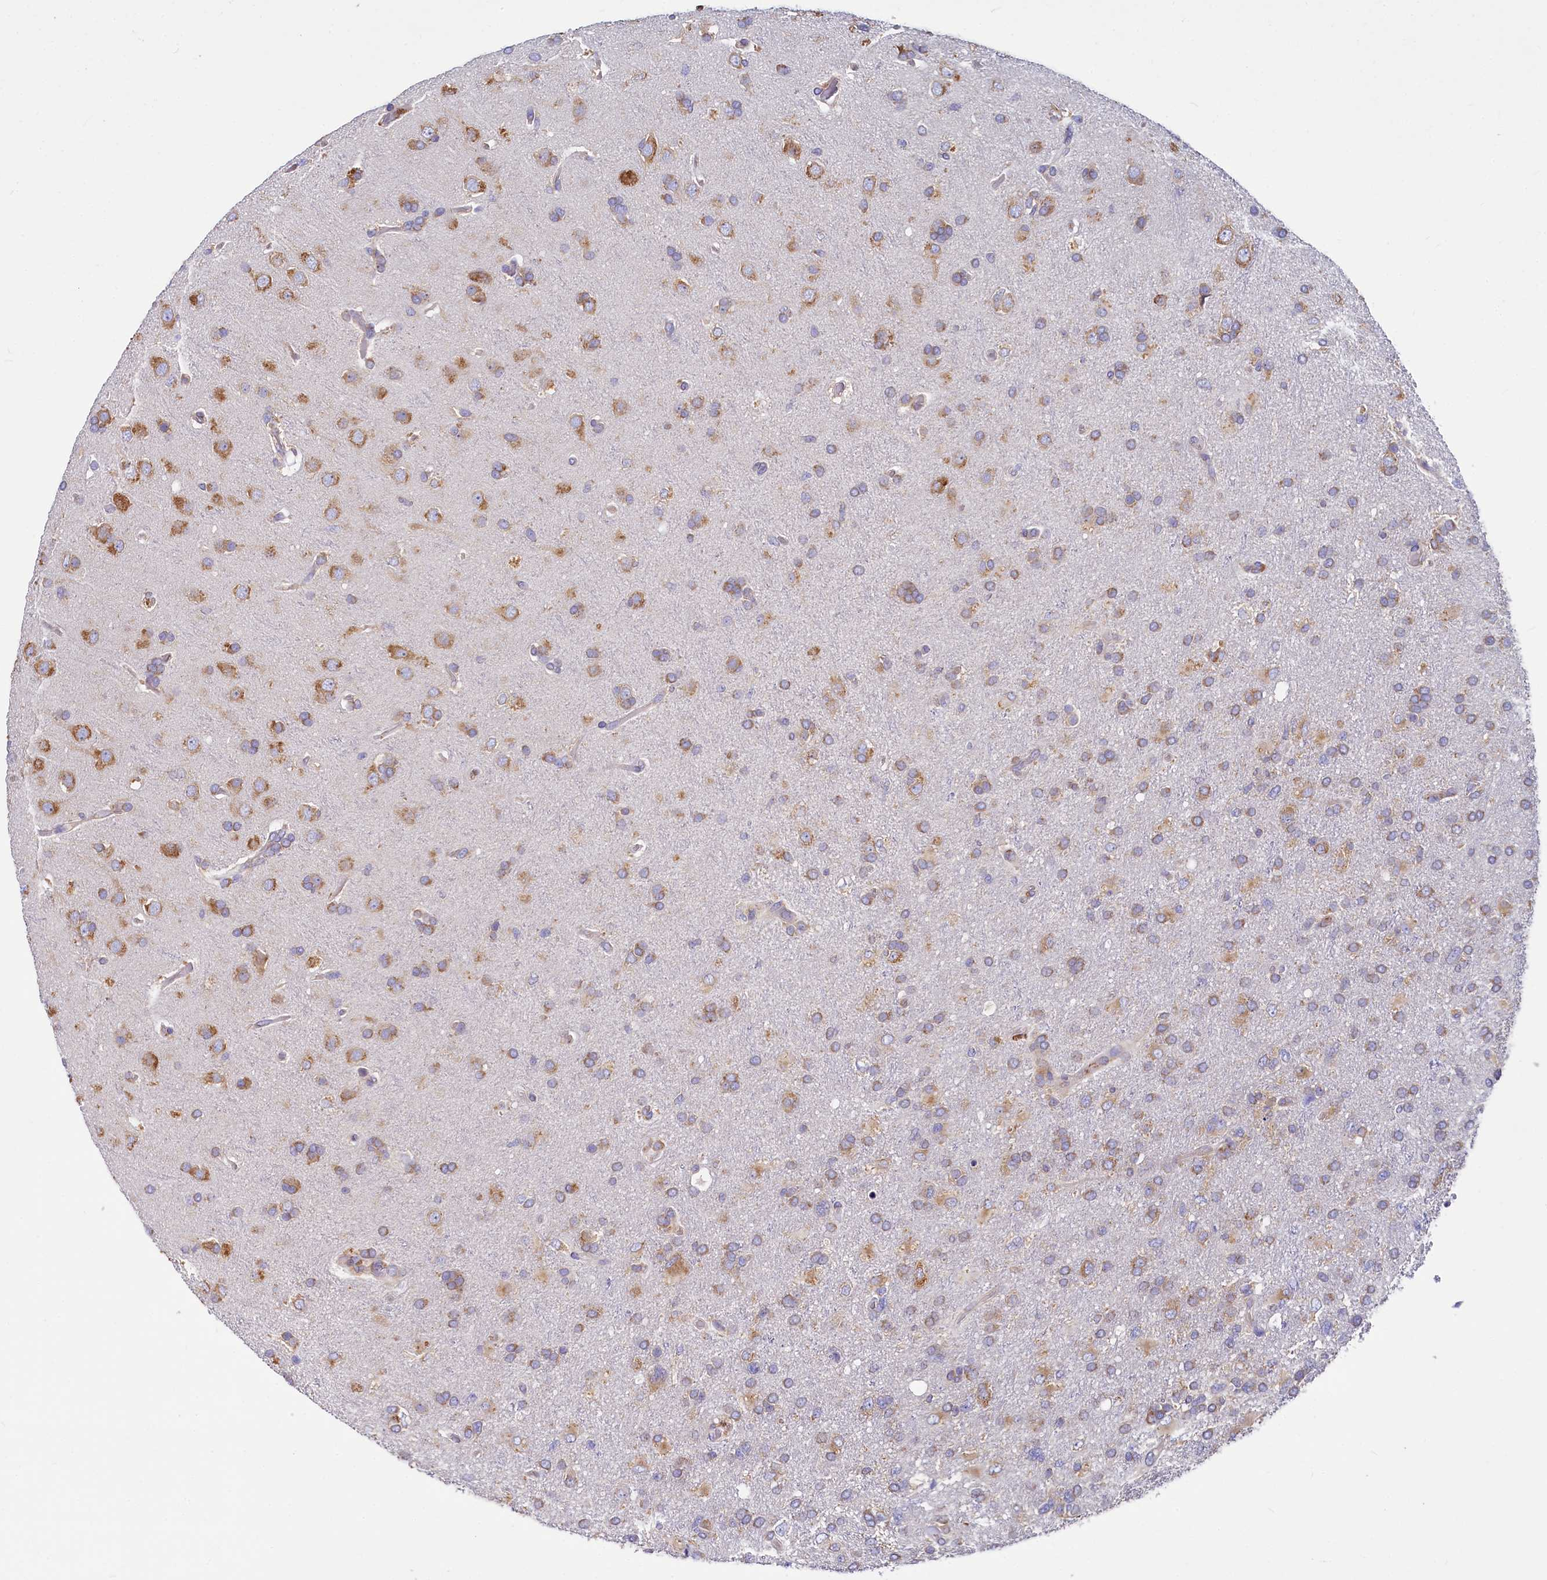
{"staining": {"intensity": "moderate", "quantity": ">75%", "location": "cytoplasmic/membranous"}, "tissue": "glioma", "cell_type": "Tumor cells", "image_type": "cancer", "snomed": [{"axis": "morphology", "description": "Glioma, malignant, High grade"}, {"axis": "topography", "description": "Brain"}], "caption": "Immunohistochemistry photomicrograph of neoplastic tissue: human malignant glioma (high-grade) stained using immunohistochemistry (IHC) exhibits medium levels of moderate protein expression localized specifically in the cytoplasmic/membranous of tumor cells, appearing as a cytoplasmic/membranous brown color.", "gene": "QARS1", "patient": {"sex": "male", "age": 61}}